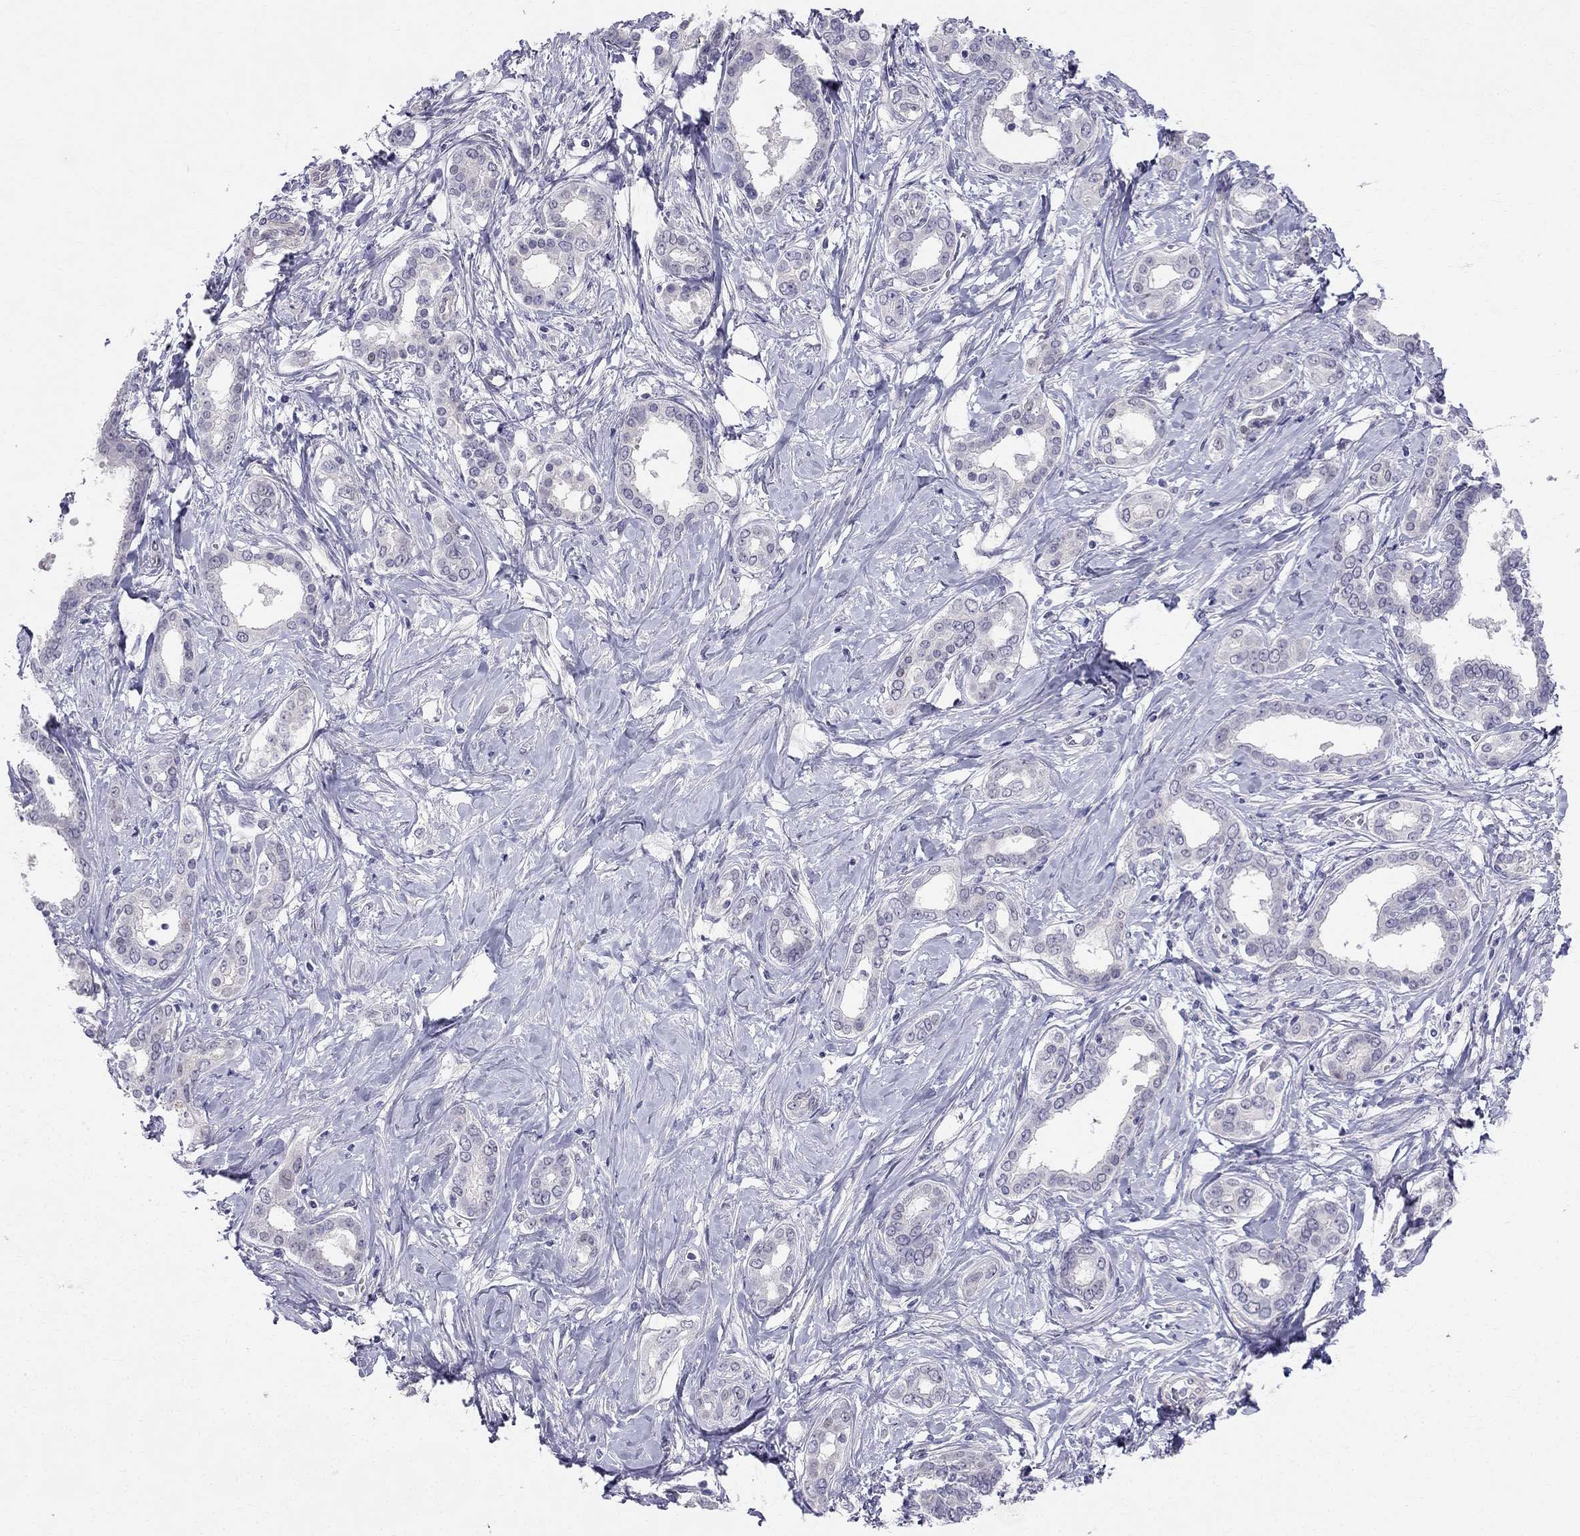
{"staining": {"intensity": "negative", "quantity": "none", "location": "none"}, "tissue": "liver cancer", "cell_type": "Tumor cells", "image_type": "cancer", "snomed": [{"axis": "morphology", "description": "Cholangiocarcinoma"}, {"axis": "topography", "description": "Liver"}], "caption": "DAB immunohistochemical staining of liver cholangiocarcinoma displays no significant positivity in tumor cells.", "gene": "BAG5", "patient": {"sex": "female", "age": 47}}